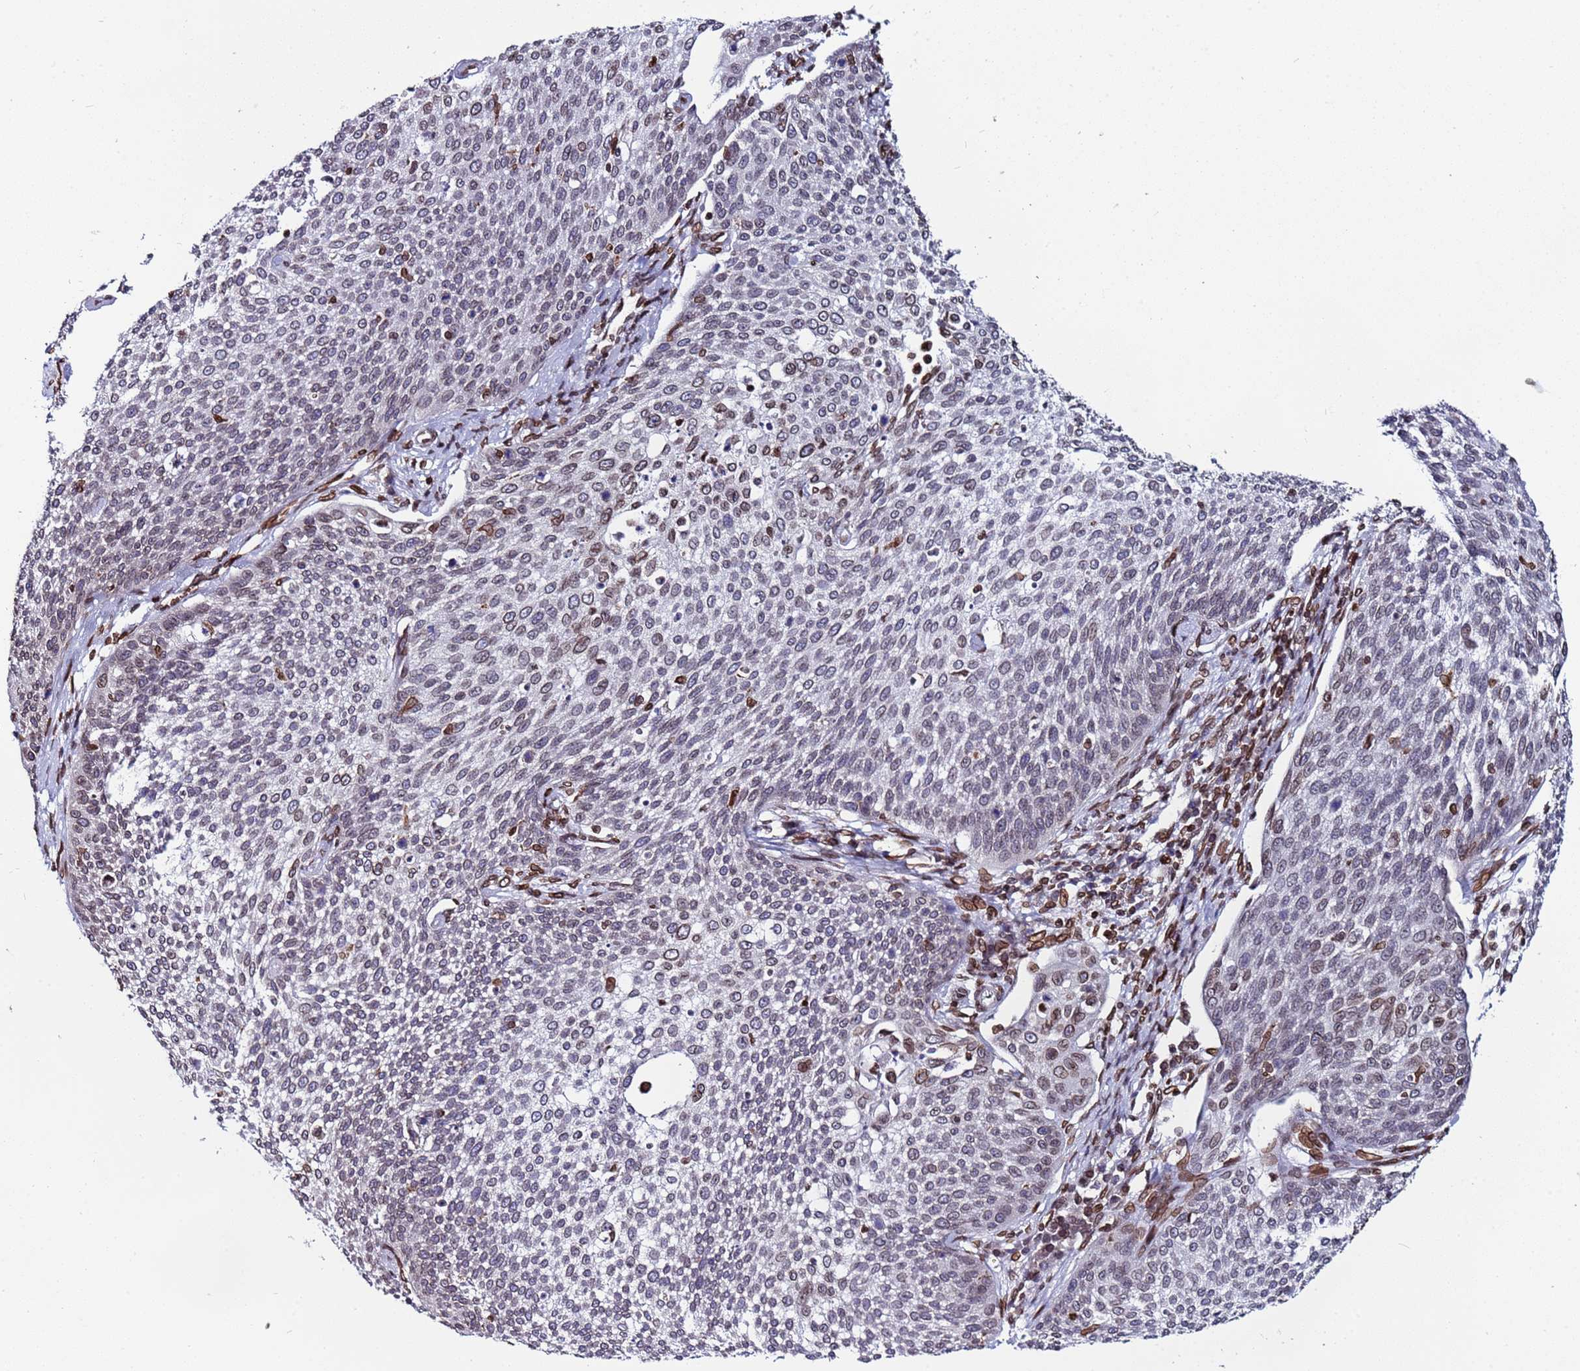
{"staining": {"intensity": "moderate", "quantity": "<25%", "location": "nuclear"}, "tissue": "cervical cancer", "cell_type": "Tumor cells", "image_type": "cancer", "snomed": [{"axis": "morphology", "description": "Squamous cell carcinoma, NOS"}, {"axis": "topography", "description": "Cervix"}], "caption": "Immunohistochemistry (IHC) (DAB) staining of cervical squamous cell carcinoma shows moderate nuclear protein positivity in about <25% of tumor cells.", "gene": "TOR1AIP1", "patient": {"sex": "female", "age": 34}}